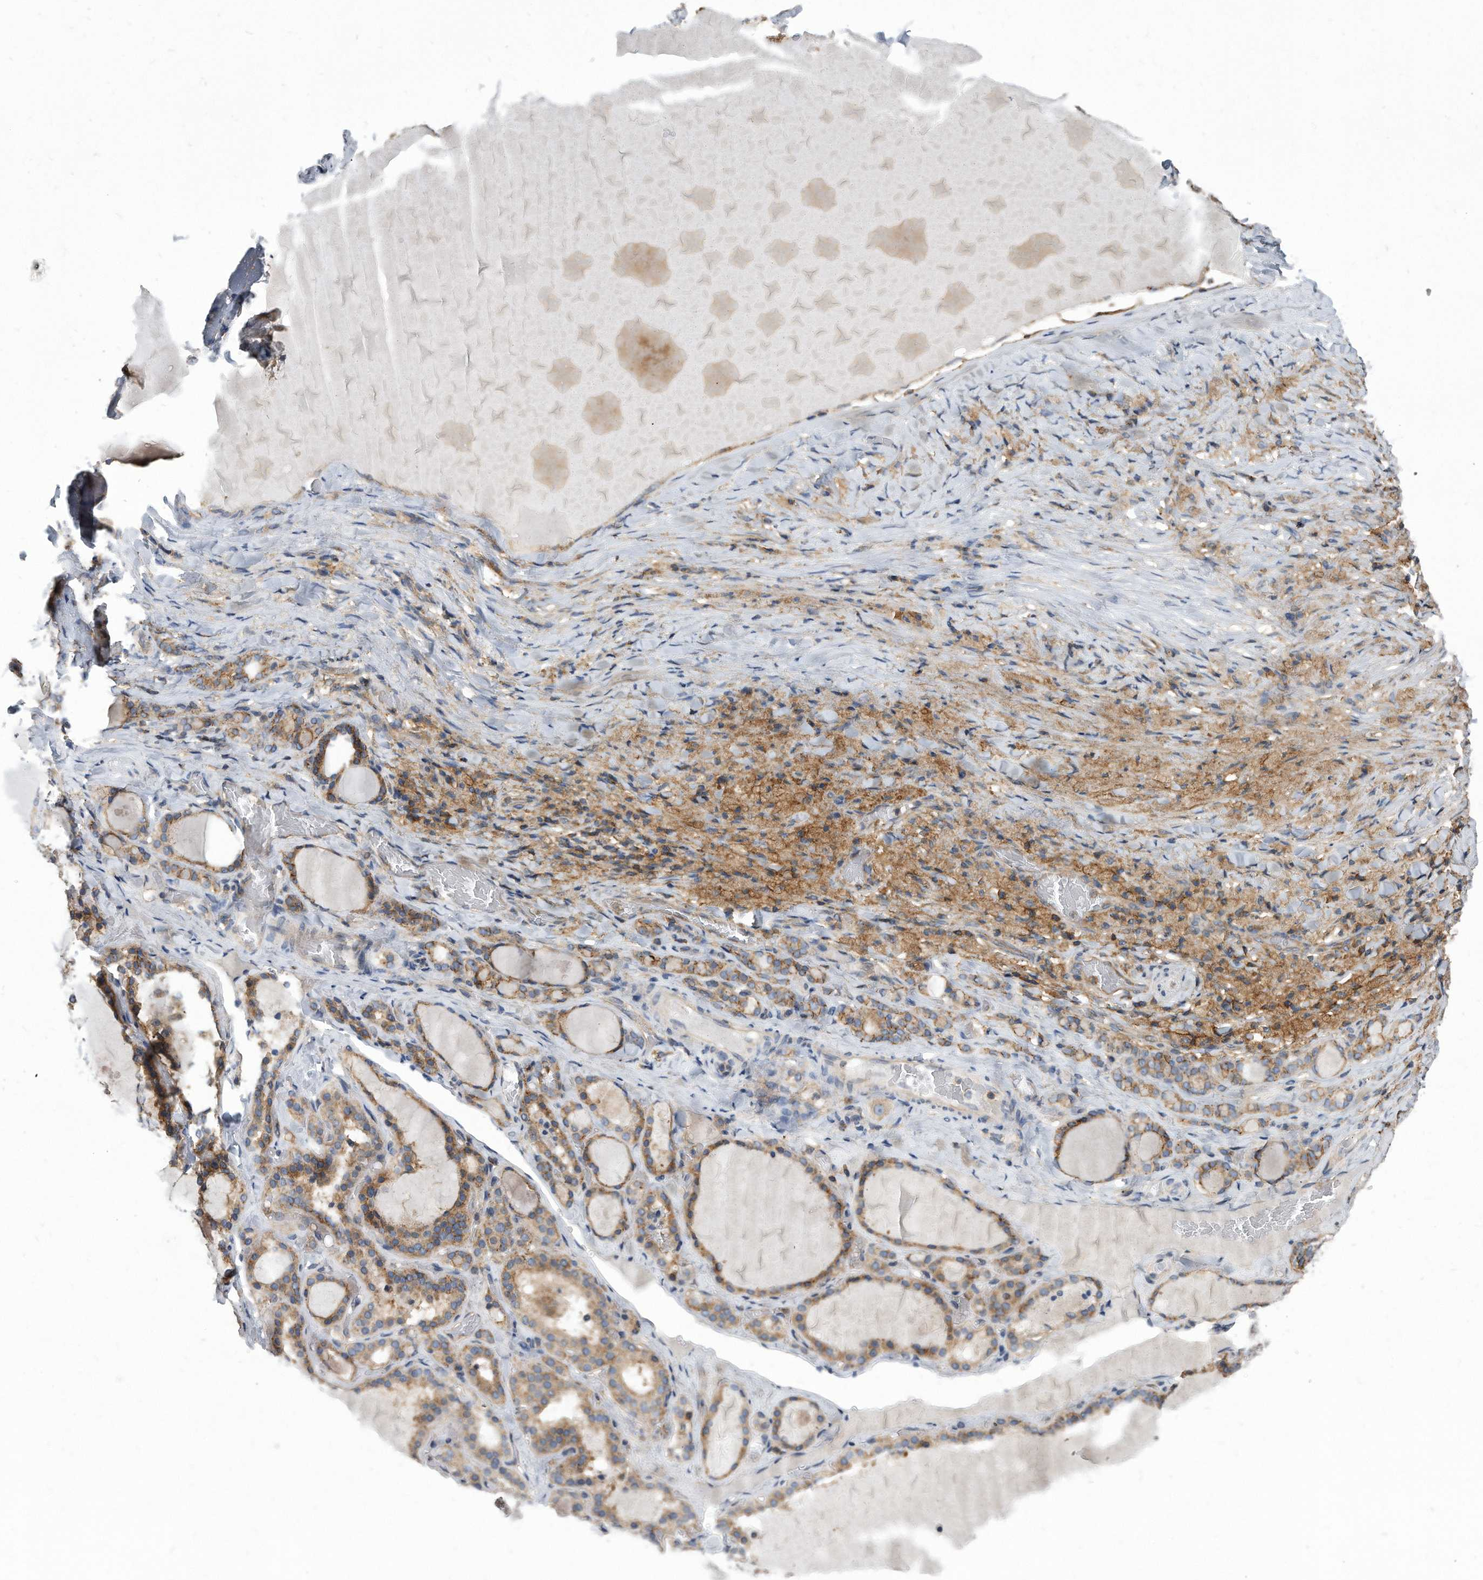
{"staining": {"intensity": "moderate", "quantity": ">75%", "location": "cytoplasmic/membranous"}, "tissue": "thyroid gland", "cell_type": "Glandular cells", "image_type": "normal", "snomed": [{"axis": "morphology", "description": "Normal tissue, NOS"}, {"axis": "topography", "description": "Thyroid gland"}], "caption": "Human thyroid gland stained for a protein (brown) reveals moderate cytoplasmic/membranous positive staining in about >75% of glandular cells.", "gene": "ATG5", "patient": {"sex": "female", "age": 22}}